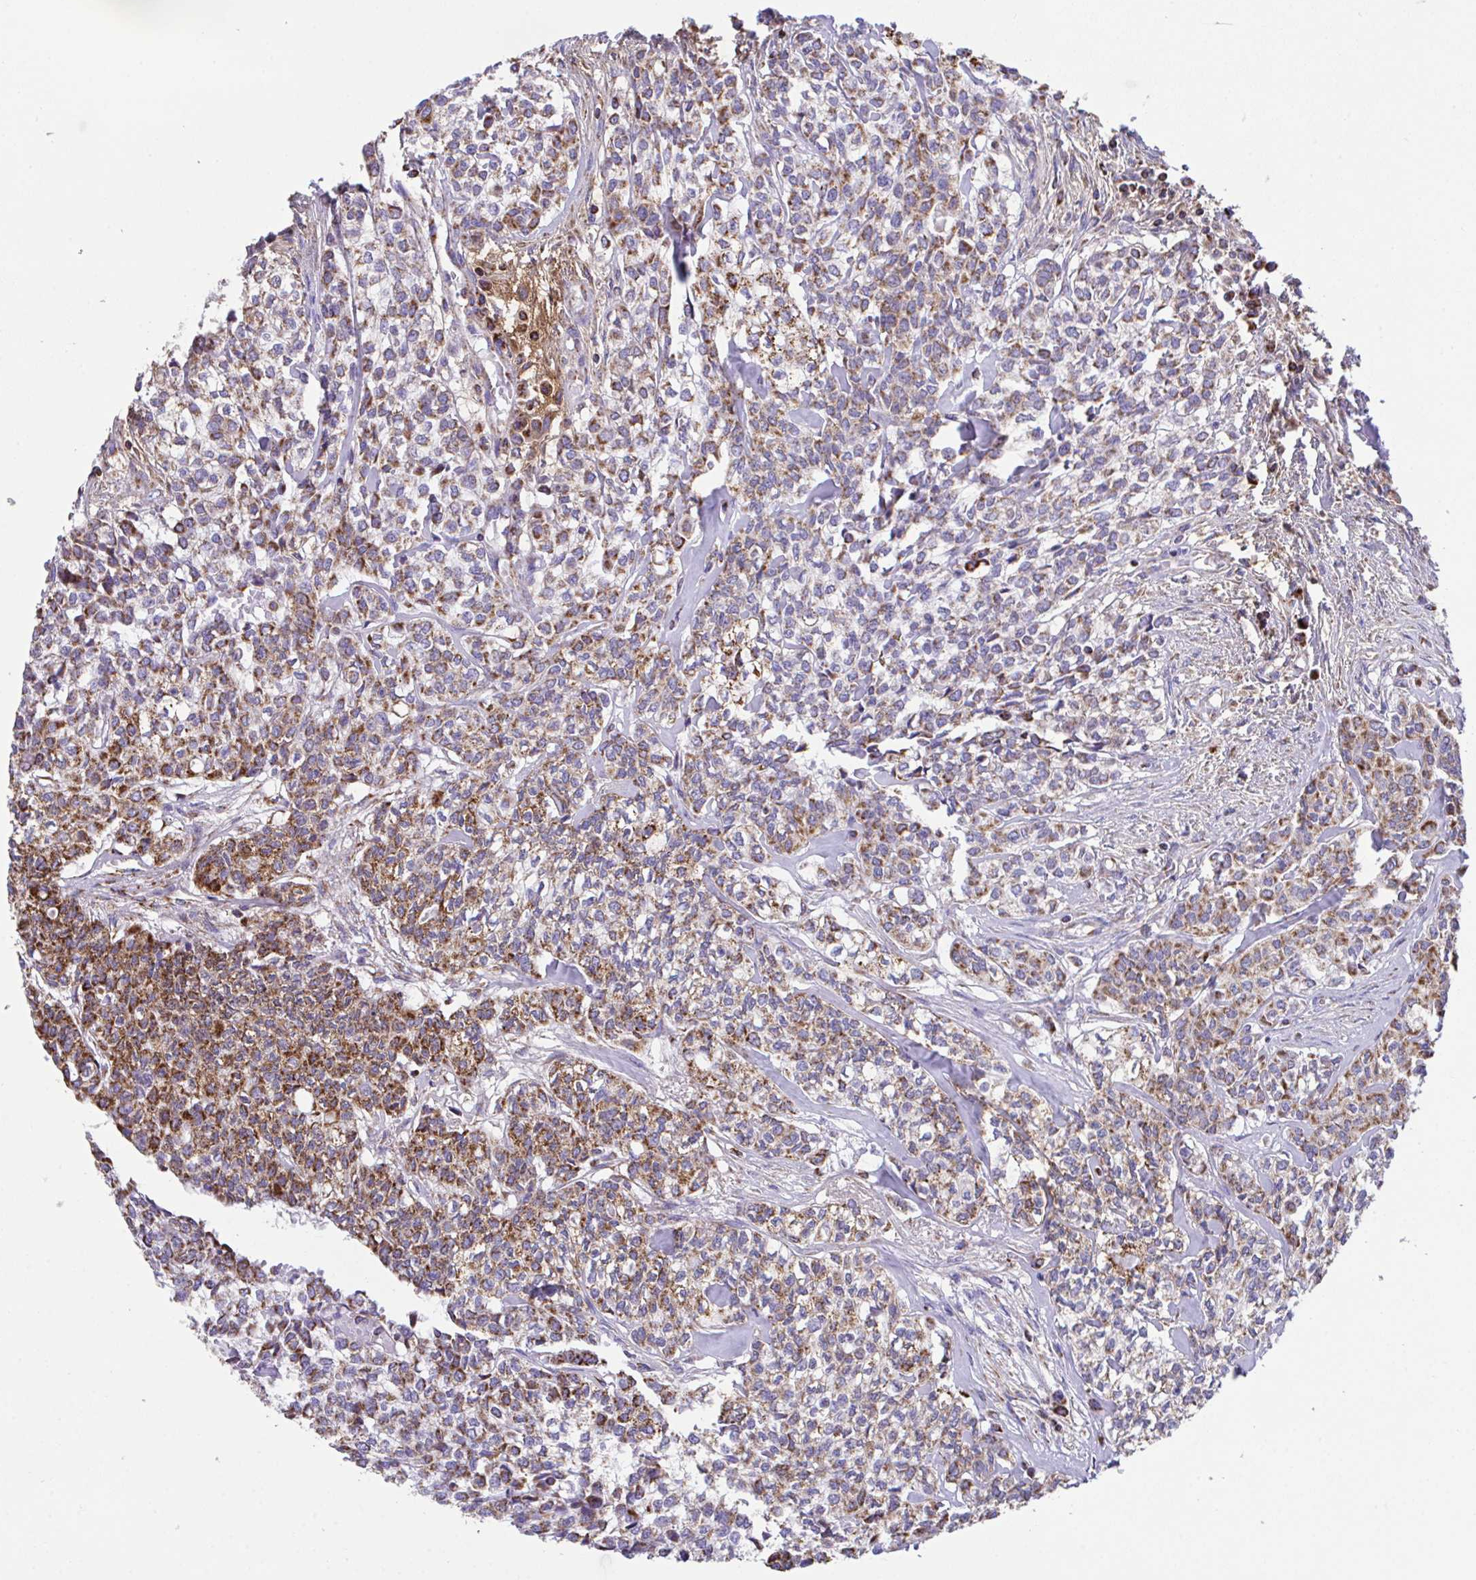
{"staining": {"intensity": "strong", "quantity": ">75%", "location": "cytoplasmic/membranous"}, "tissue": "head and neck cancer", "cell_type": "Tumor cells", "image_type": "cancer", "snomed": [{"axis": "morphology", "description": "Adenocarcinoma, NOS"}, {"axis": "topography", "description": "Head-Neck"}], "caption": "Immunohistochemistry (IHC) of head and neck adenocarcinoma displays high levels of strong cytoplasmic/membranous staining in about >75% of tumor cells.", "gene": "PCMTD2", "patient": {"sex": "male", "age": 81}}